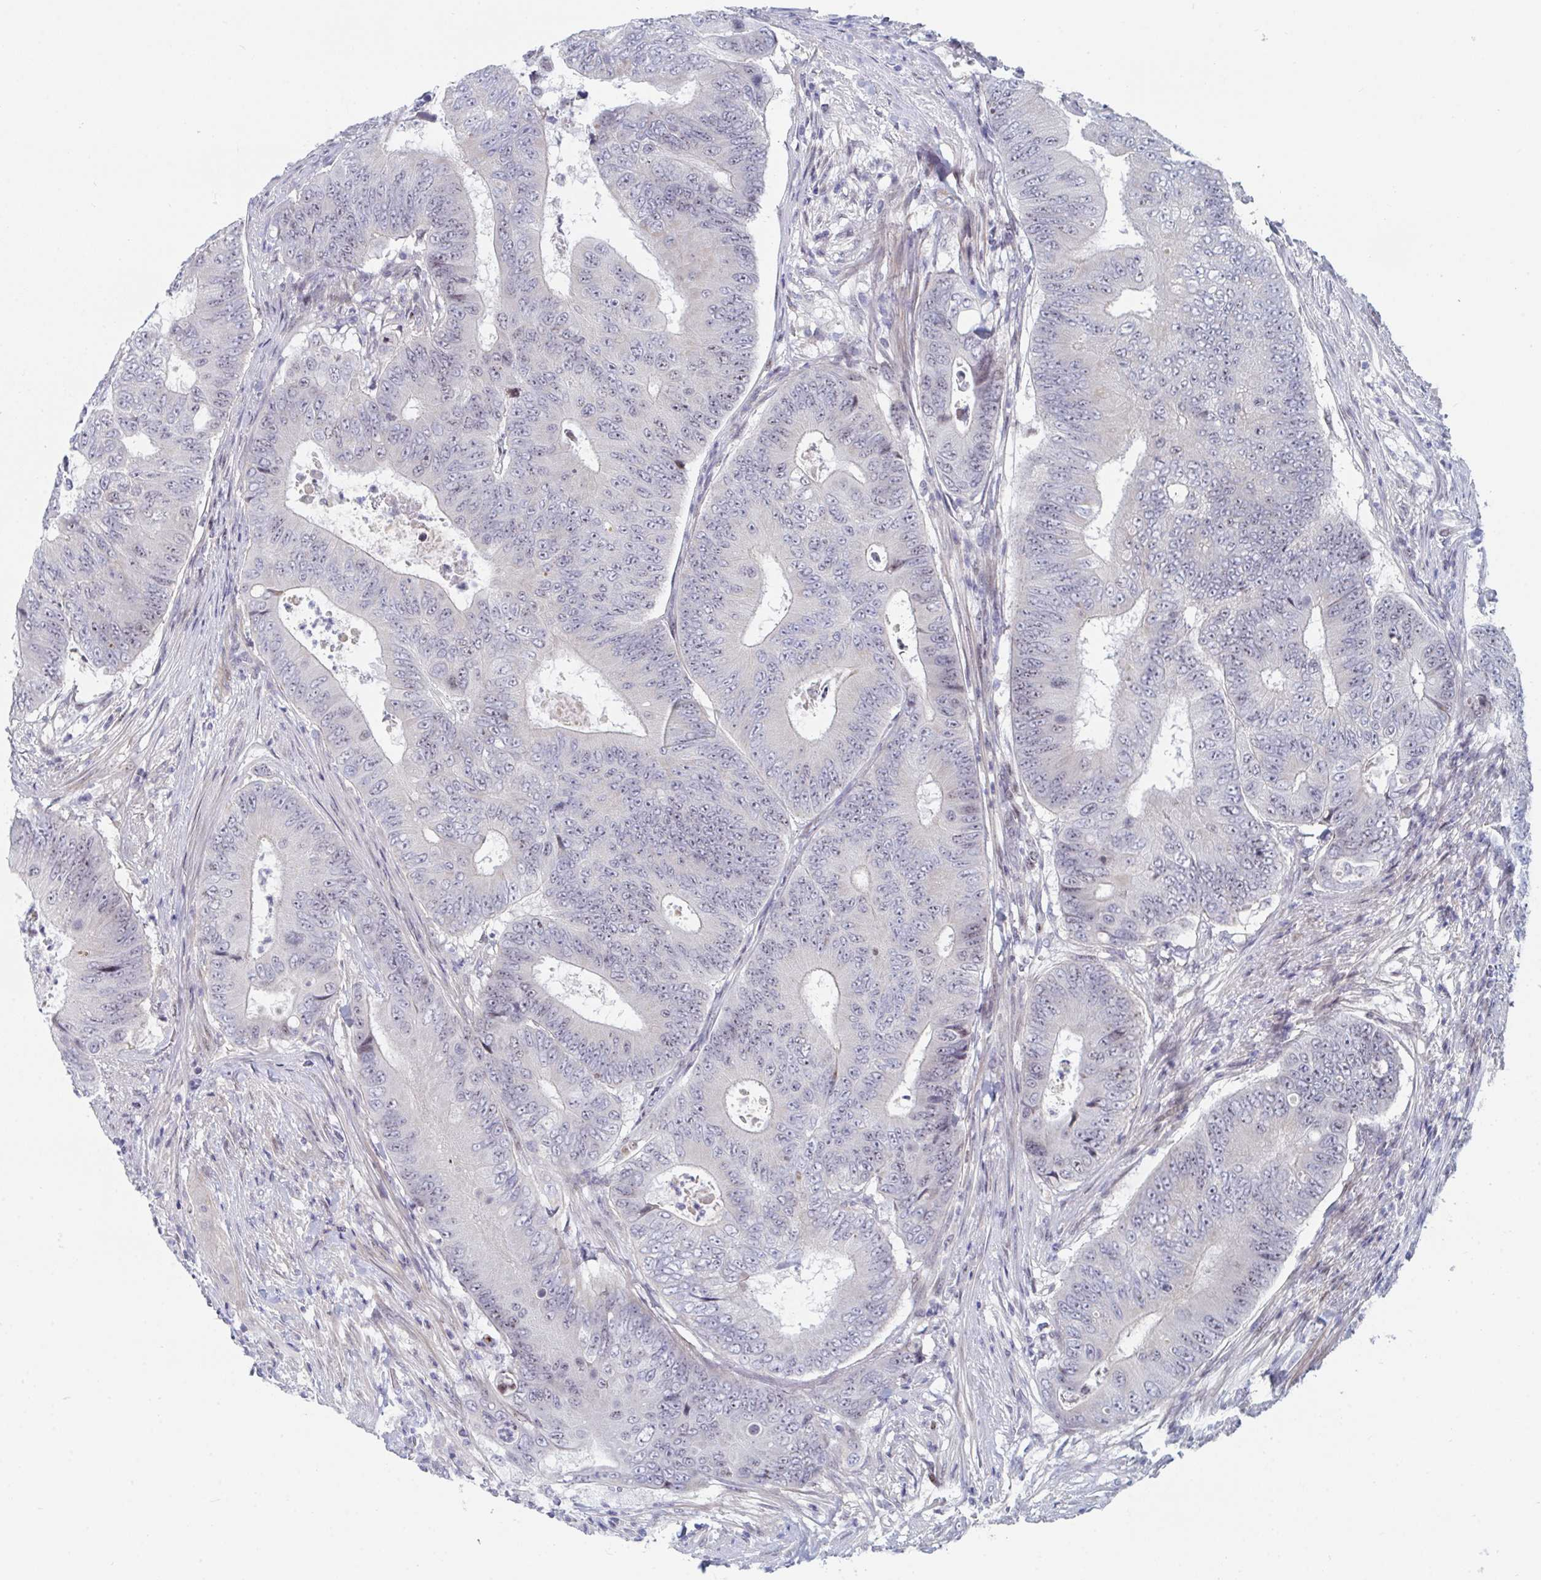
{"staining": {"intensity": "negative", "quantity": "none", "location": "none"}, "tissue": "colorectal cancer", "cell_type": "Tumor cells", "image_type": "cancer", "snomed": [{"axis": "morphology", "description": "Adenocarcinoma, NOS"}, {"axis": "topography", "description": "Colon"}], "caption": "IHC photomicrograph of adenocarcinoma (colorectal) stained for a protein (brown), which demonstrates no positivity in tumor cells.", "gene": "CENPT", "patient": {"sex": "female", "age": 48}}